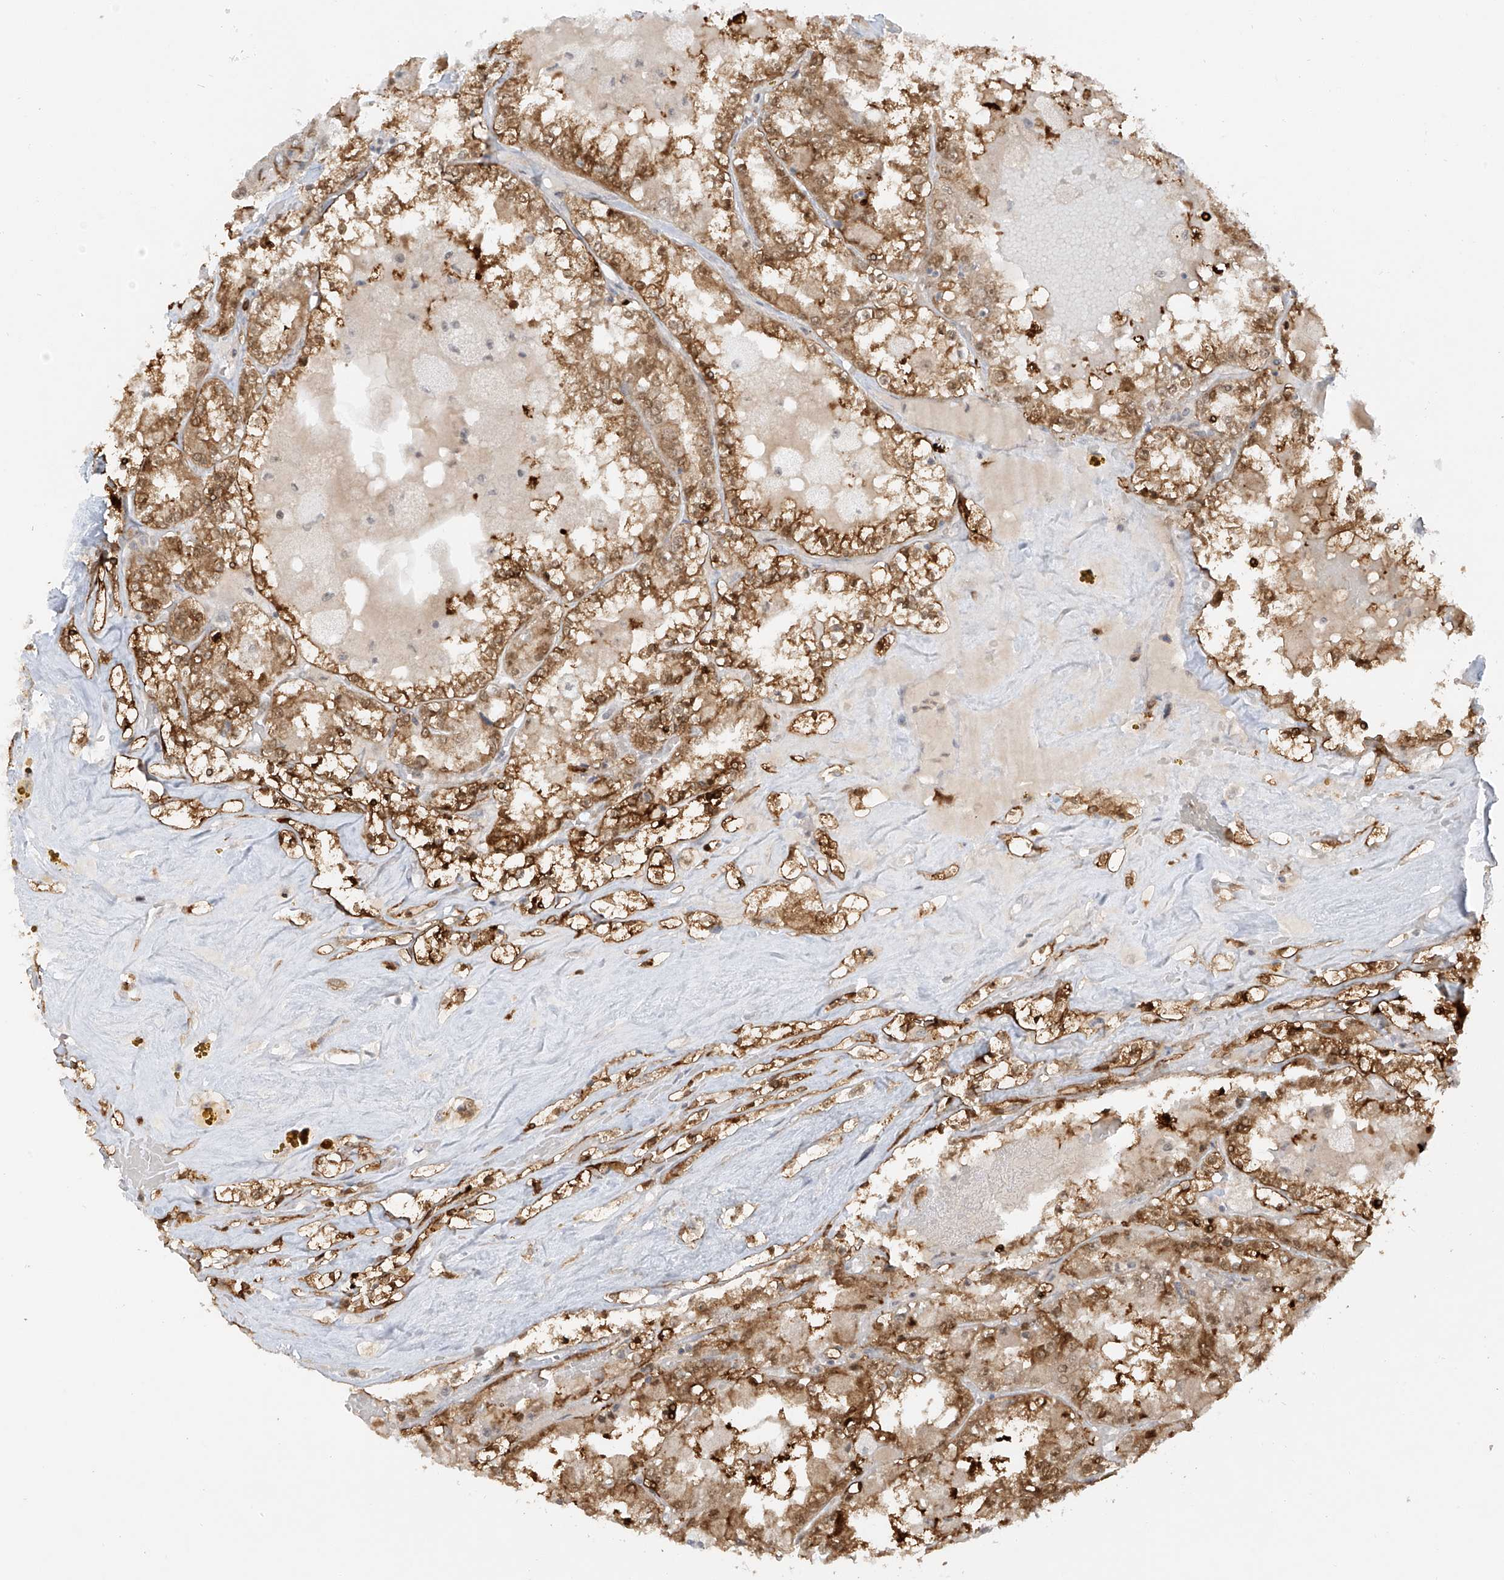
{"staining": {"intensity": "moderate", "quantity": ">75%", "location": "cytoplasmic/membranous"}, "tissue": "renal cancer", "cell_type": "Tumor cells", "image_type": "cancer", "snomed": [{"axis": "morphology", "description": "Adenocarcinoma, NOS"}, {"axis": "topography", "description": "Kidney"}], "caption": "Protein staining reveals moderate cytoplasmic/membranous expression in about >75% of tumor cells in adenocarcinoma (renal).", "gene": "MIPEP", "patient": {"sex": "female", "age": 56}}